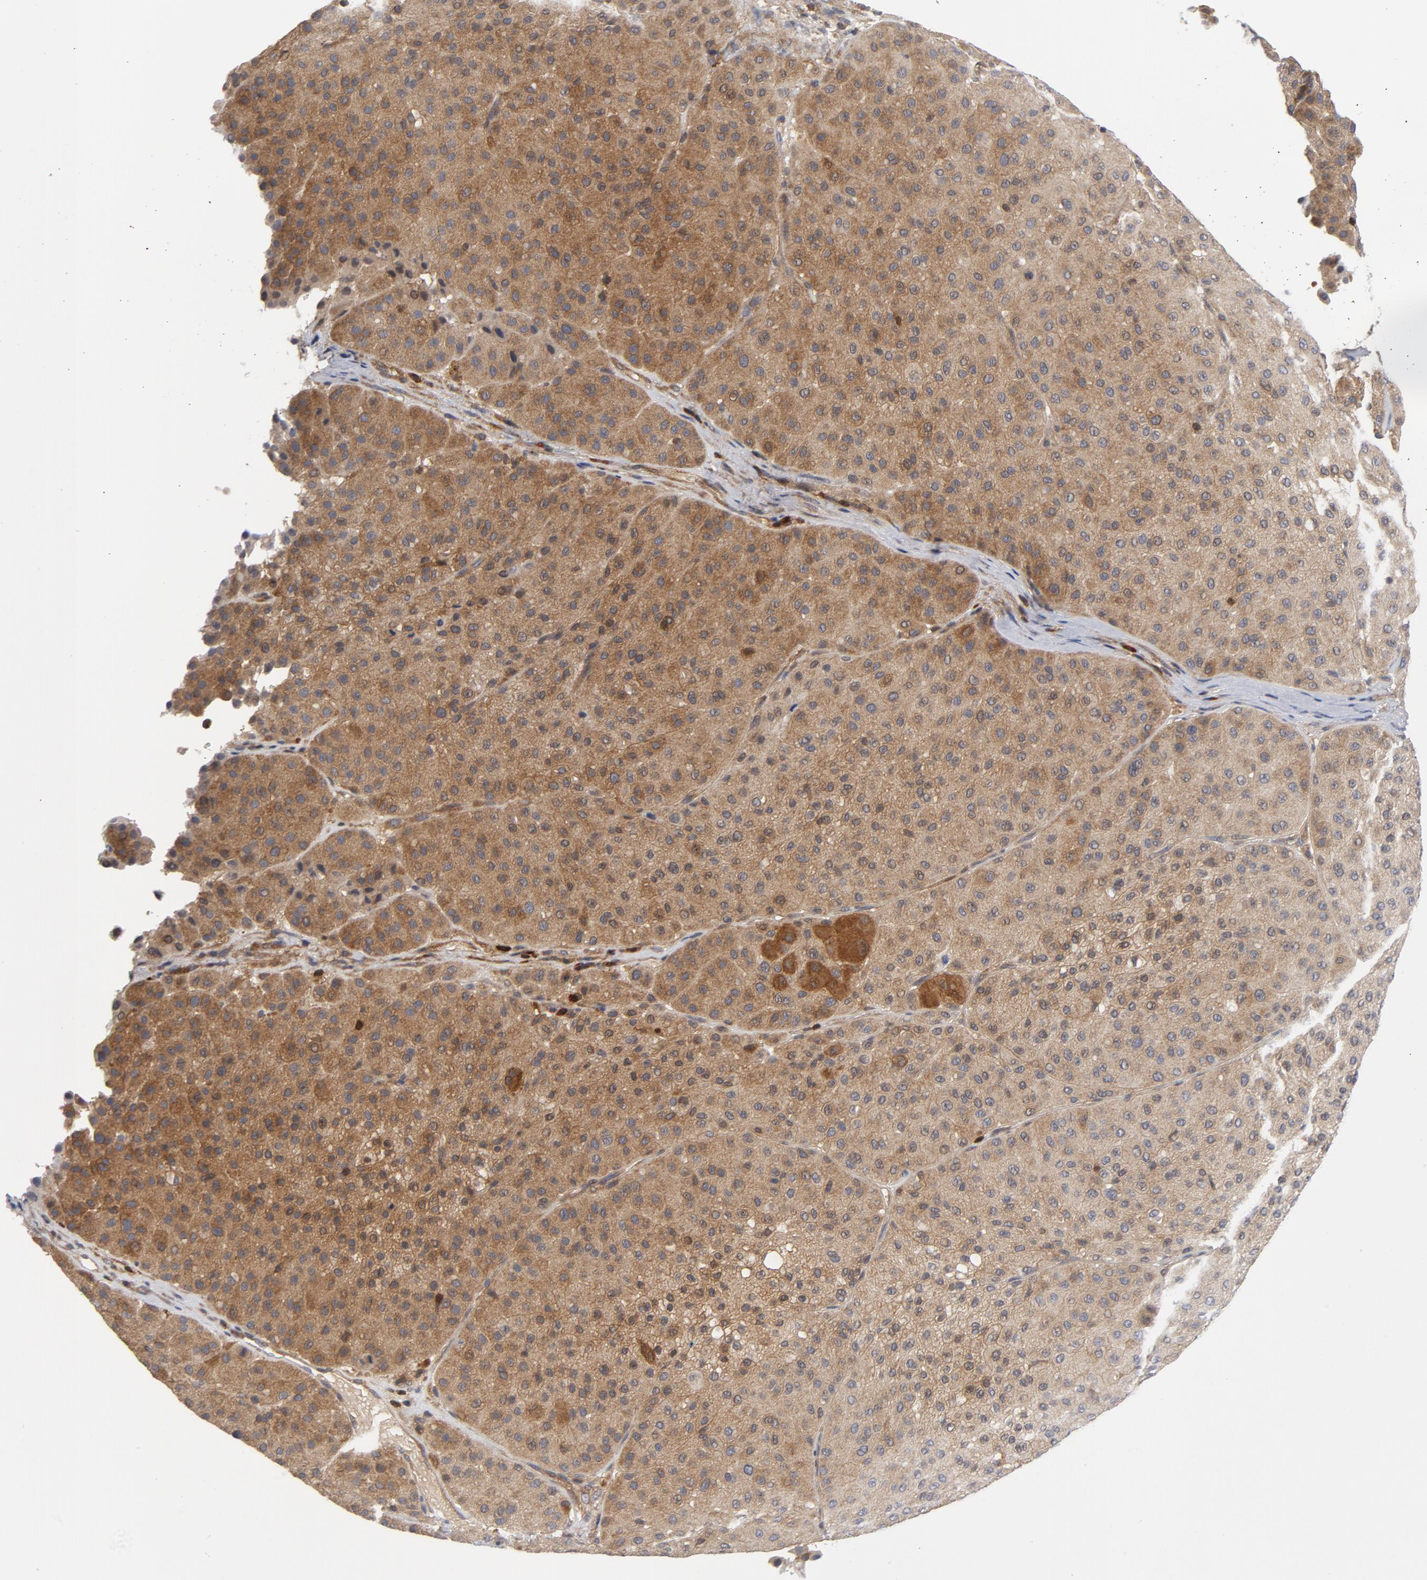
{"staining": {"intensity": "moderate", "quantity": ">75%", "location": "cytoplasmic/membranous"}, "tissue": "melanoma", "cell_type": "Tumor cells", "image_type": "cancer", "snomed": [{"axis": "morphology", "description": "Normal tissue, NOS"}, {"axis": "morphology", "description": "Malignant melanoma, Metastatic site"}, {"axis": "topography", "description": "Skin"}], "caption": "This is an image of IHC staining of melanoma, which shows moderate positivity in the cytoplasmic/membranous of tumor cells.", "gene": "TRADD", "patient": {"sex": "male", "age": 41}}